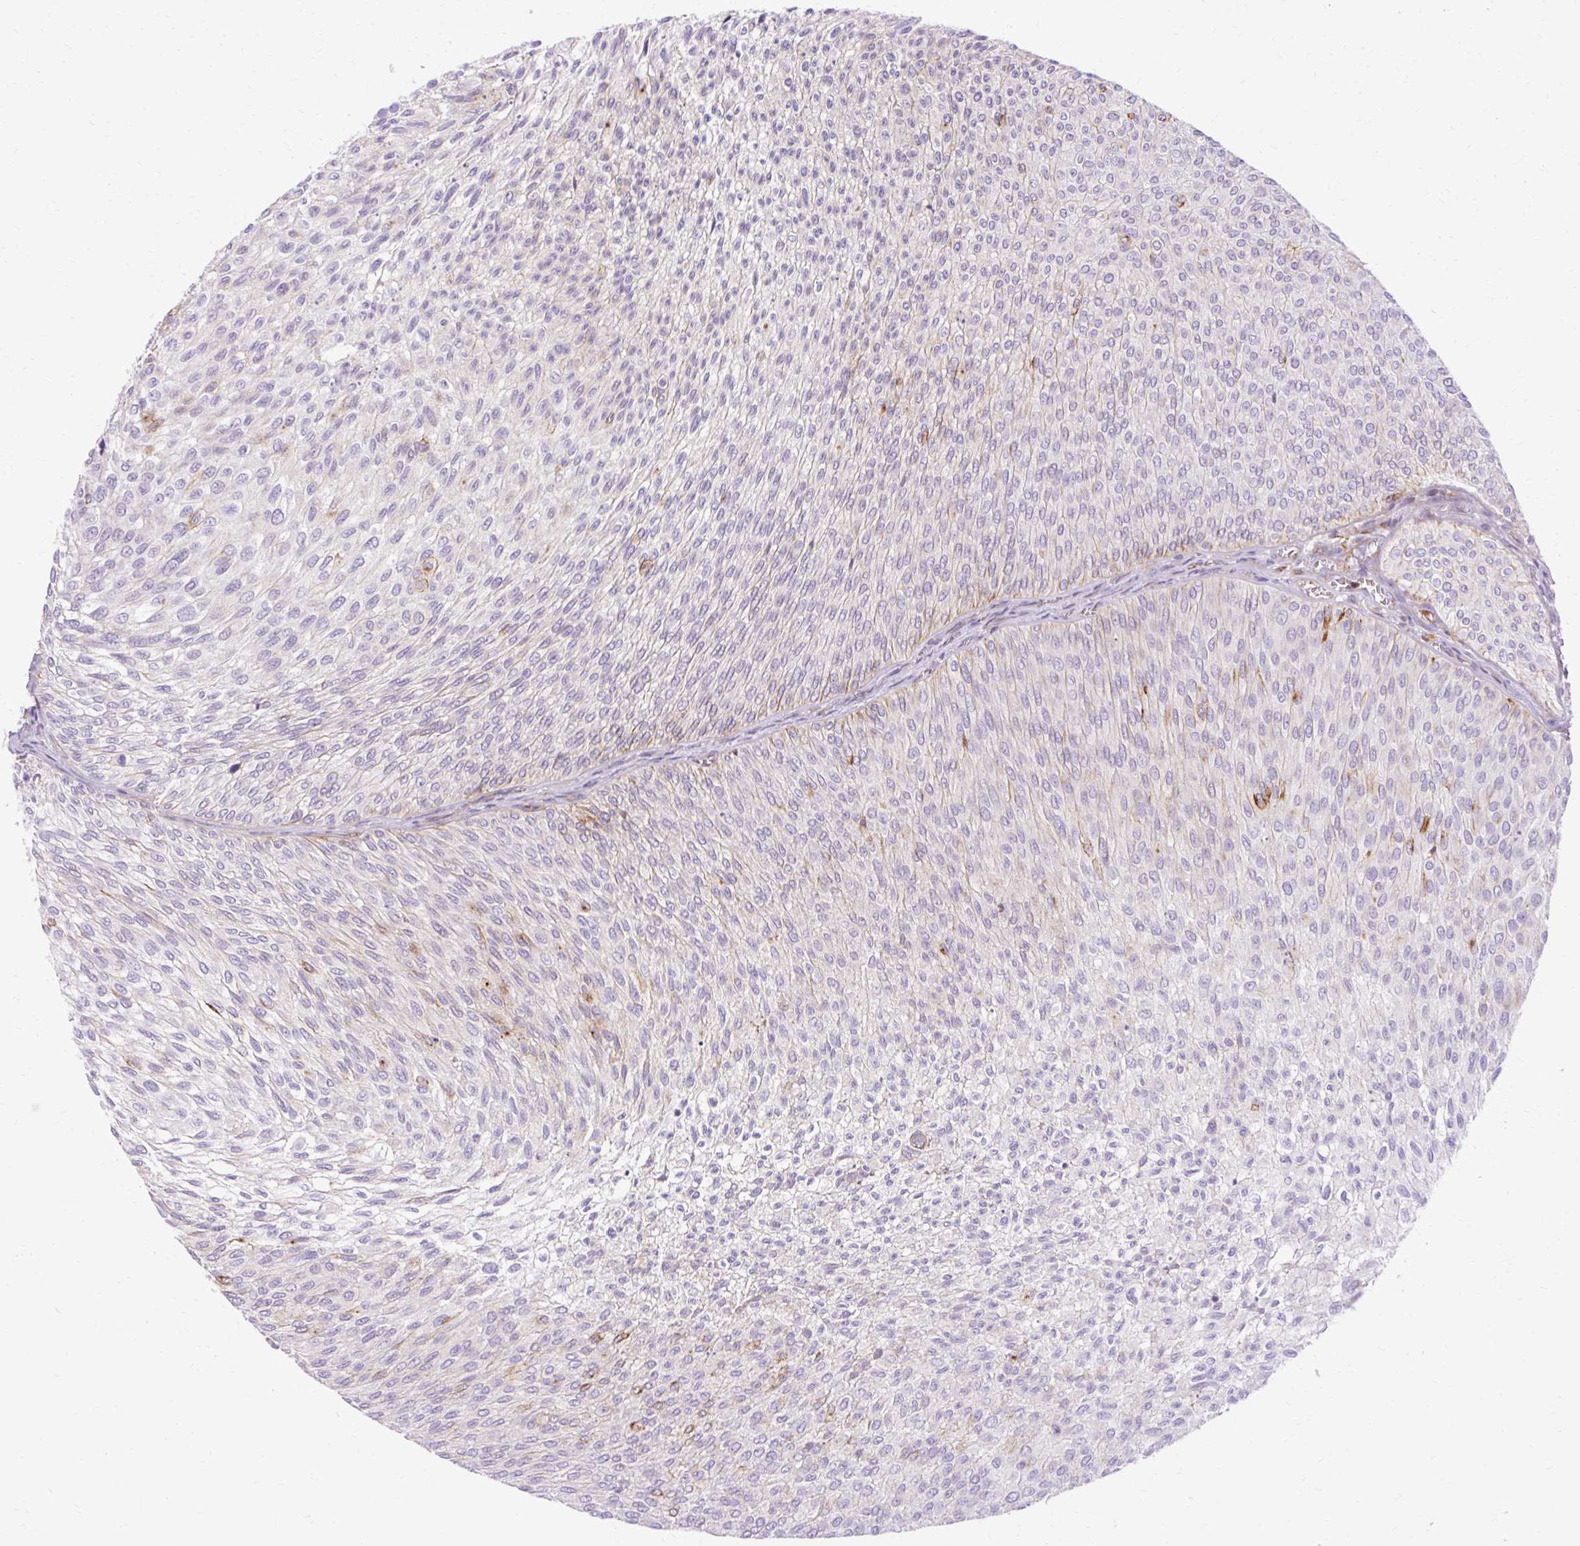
{"staining": {"intensity": "strong", "quantity": "<25%", "location": "cytoplasmic/membranous"}, "tissue": "urothelial cancer", "cell_type": "Tumor cells", "image_type": "cancer", "snomed": [{"axis": "morphology", "description": "Urothelial carcinoma, Low grade"}, {"axis": "topography", "description": "Urinary bladder"}], "caption": "Urothelial cancer stained with DAB (3,3'-diaminobenzidine) immunohistochemistry (IHC) exhibits medium levels of strong cytoplasmic/membranous staining in about <25% of tumor cells.", "gene": "CORO7-PAM16", "patient": {"sex": "male", "age": 91}}